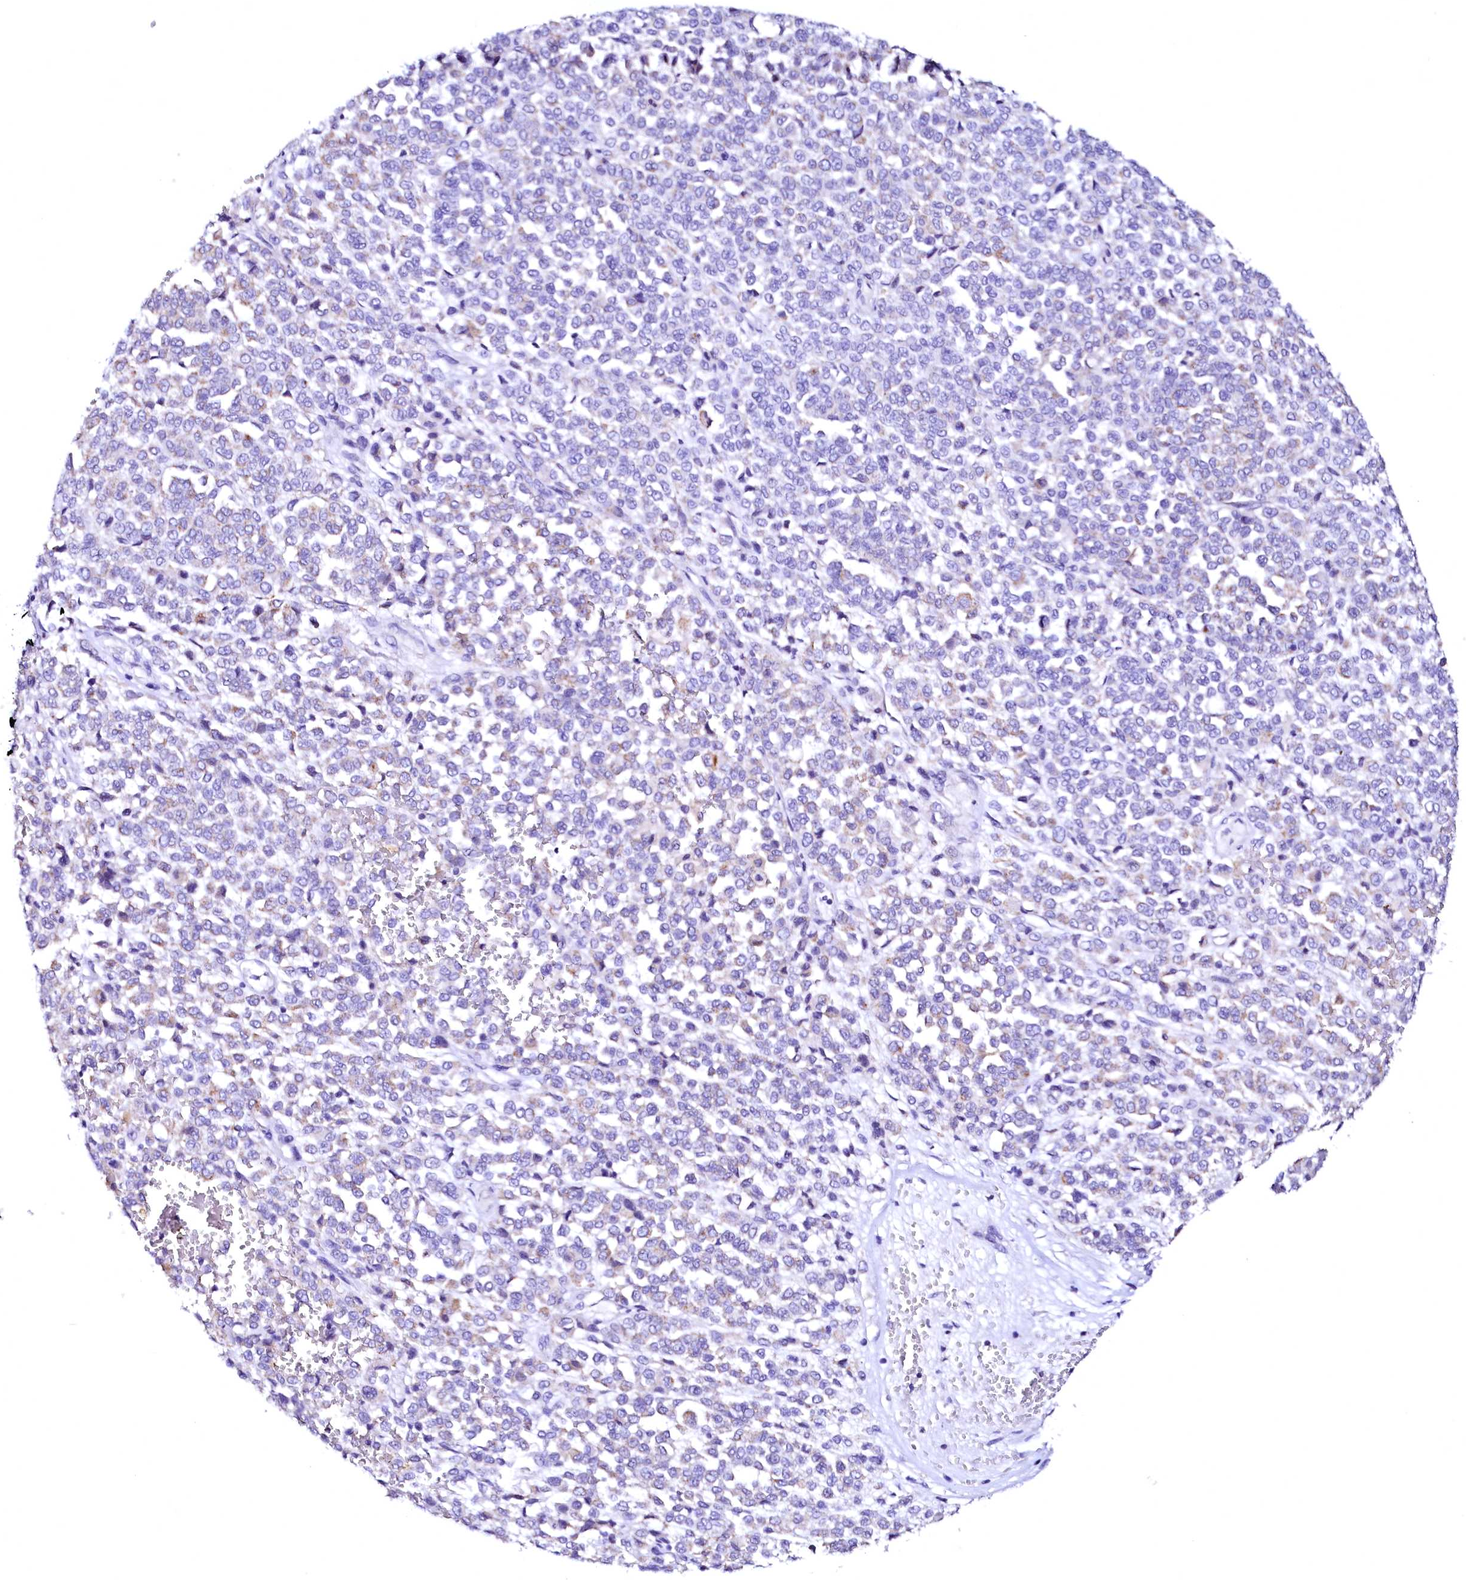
{"staining": {"intensity": "weak", "quantity": "<25%", "location": "cytoplasmic/membranous"}, "tissue": "melanoma", "cell_type": "Tumor cells", "image_type": "cancer", "snomed": [{"axis": "morphology", "description": "Malignant melanoma, Metastatic site"}, {"axis": "topography", "description": "Pancreas"}], "caption": "An image of malignant melanoma (metastatic site) stained for a protein shows no brown staining in tumor cells. (DAB (3,3'-diaminobenzidine) immunohistochemistry visualized using brightfield microscopy, high magnification).", "gene": "NALF1", "patient": {"sex": "female", "age": 30}}